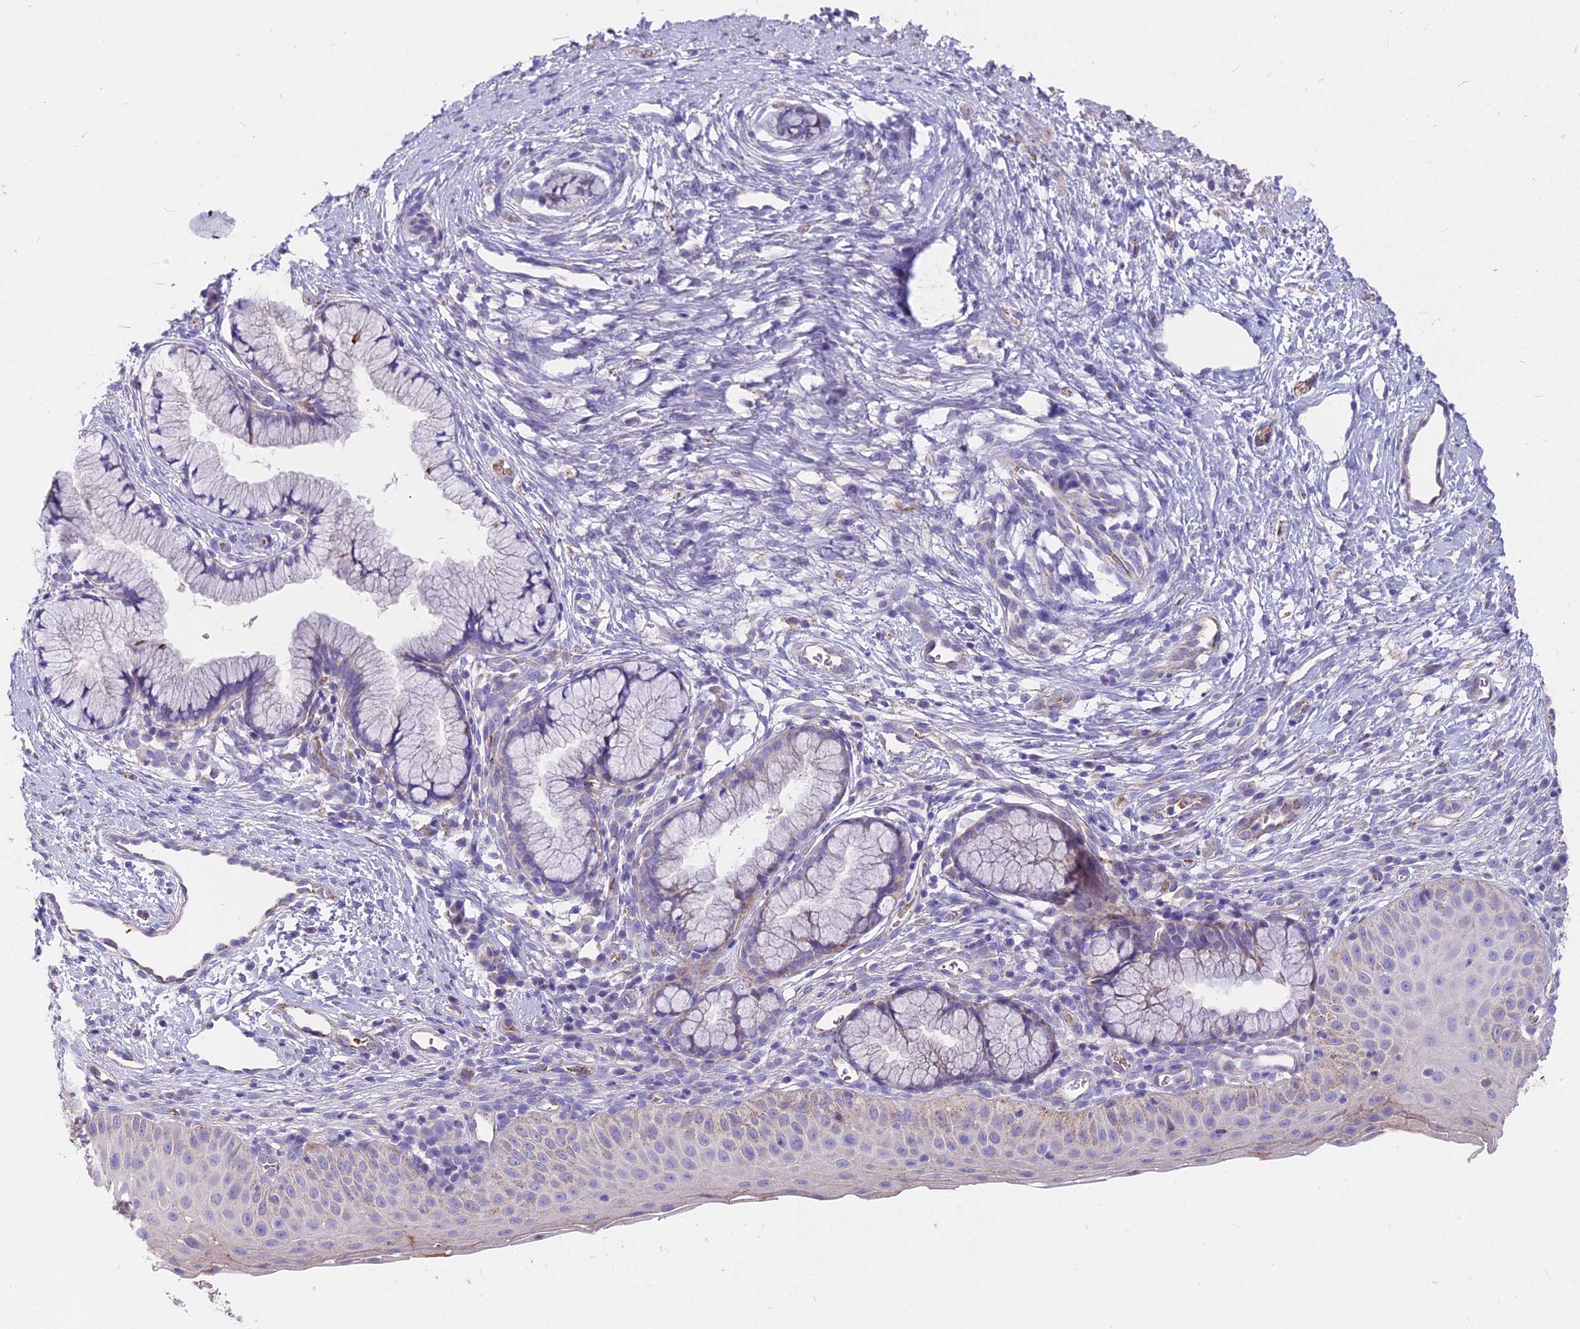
{"staining": {"intensity": "weak", "quantity": "<25%", "location": "cytoplasmic/membranous"}, "tissue": "cervix", "cell_type": "Glandular cells", "image_type": "normal", "snomed": [{"axis": "morphology", "description": "Normal tissue, NOS"}, {"axis": "topography", "description": "Cervix"}], "caption": "Protein analysis of benign cervix demonstrates no significant positivity in glandular cells.", "gene": "FRMPD1", "patient": {"sex": "female", "age": 36}}